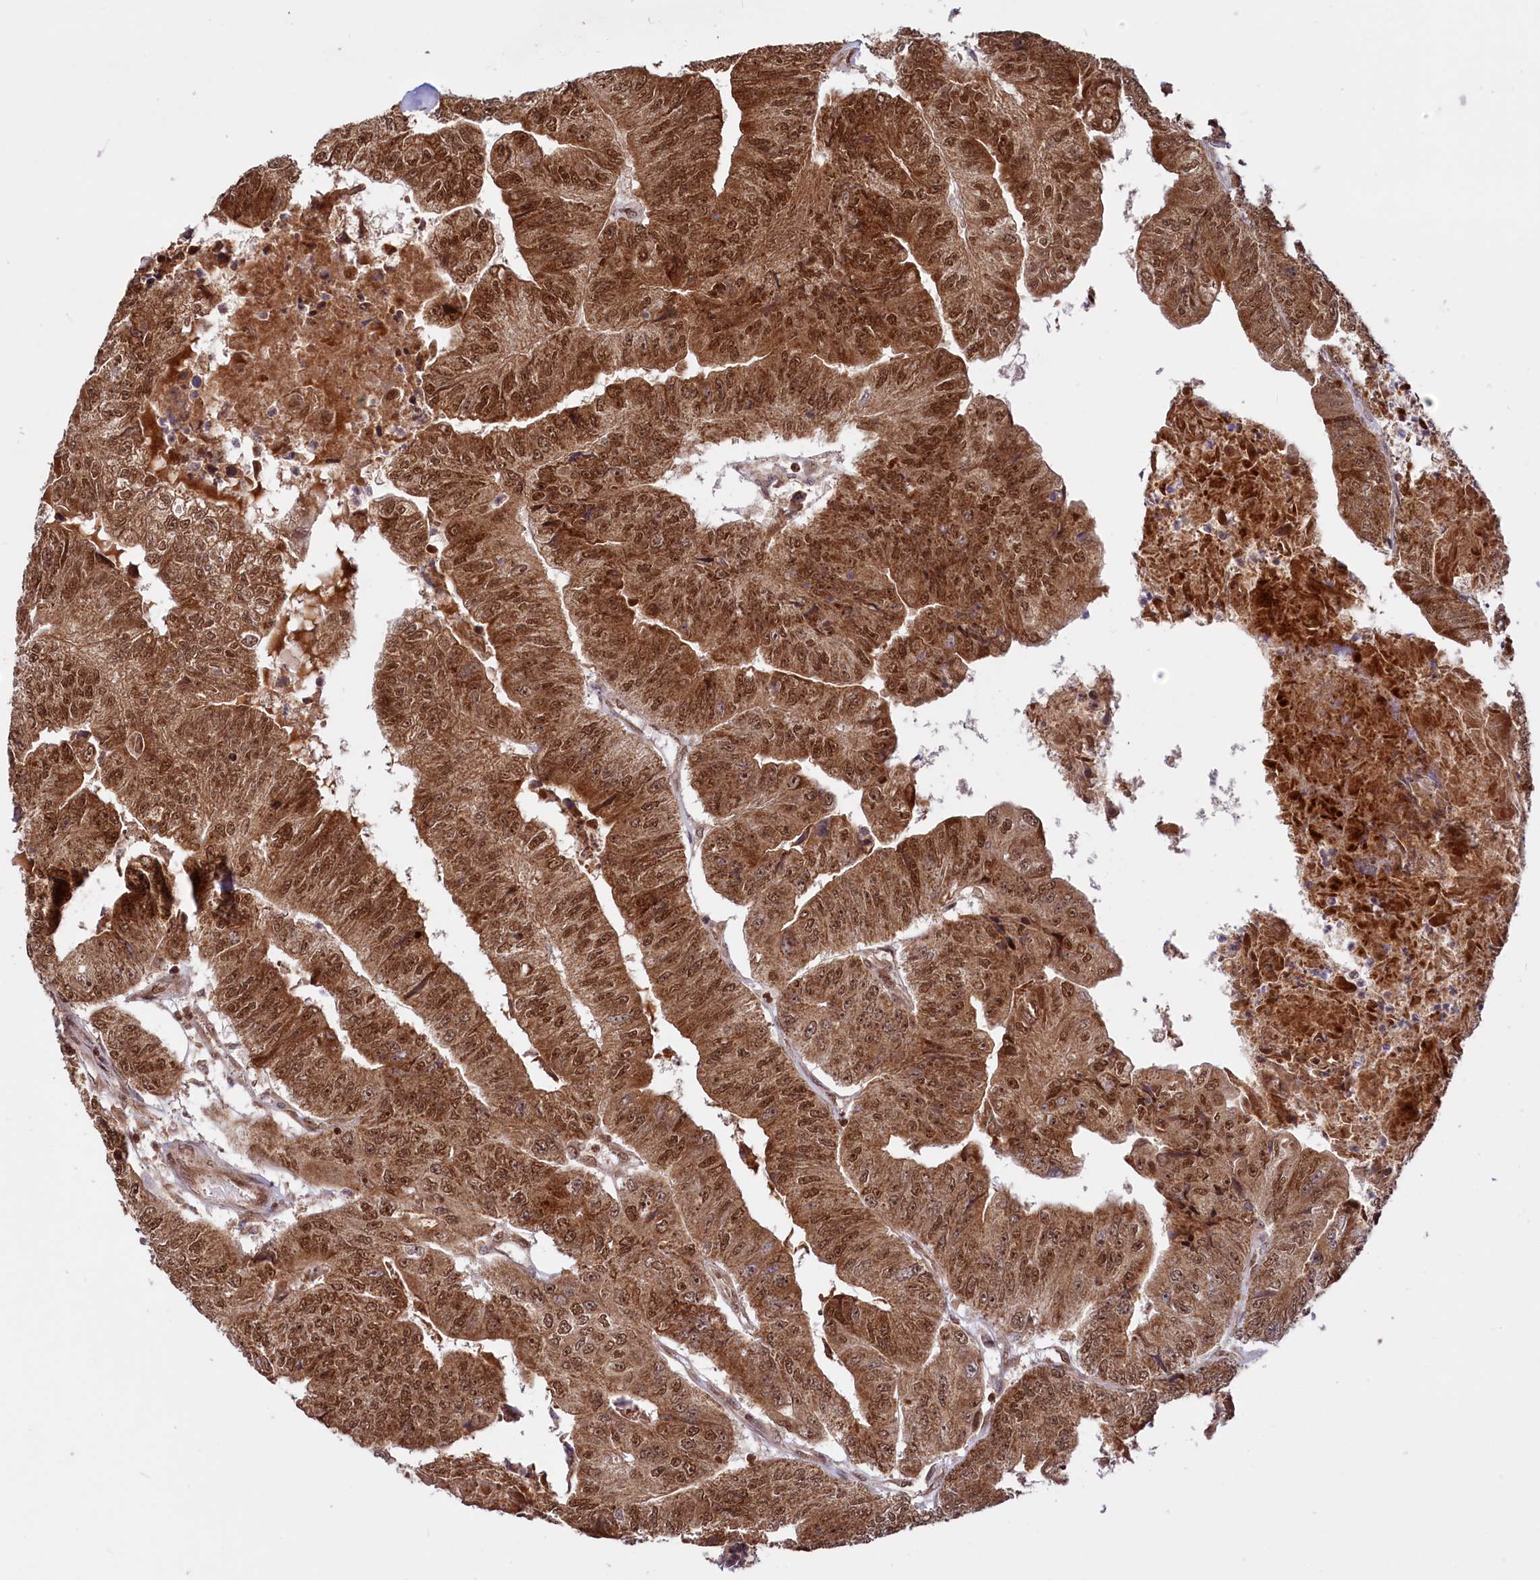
{"staining": {"intensity": "strong", "quantity": ">75%", "location": "cytoplasmic/membranous,nuclear"}, "tissue": "colorectal cancer", "cell_type": "Tumor cells", "image_type": "cancer", "snomed": [{"axis": "morphology", "description": "Adenocarcinoma, NOS"}, {"axis": "topography", "description": "Colon"}], "caption": "Immunohistochemical staining of human colorectal cancer exhibits high levels of strong cytoplasmic/membranous and nuclear protein expression in approximately >75% of tumor cells.", "gene": "PHC3", "patient": {"sex": "female", "age": 67}}